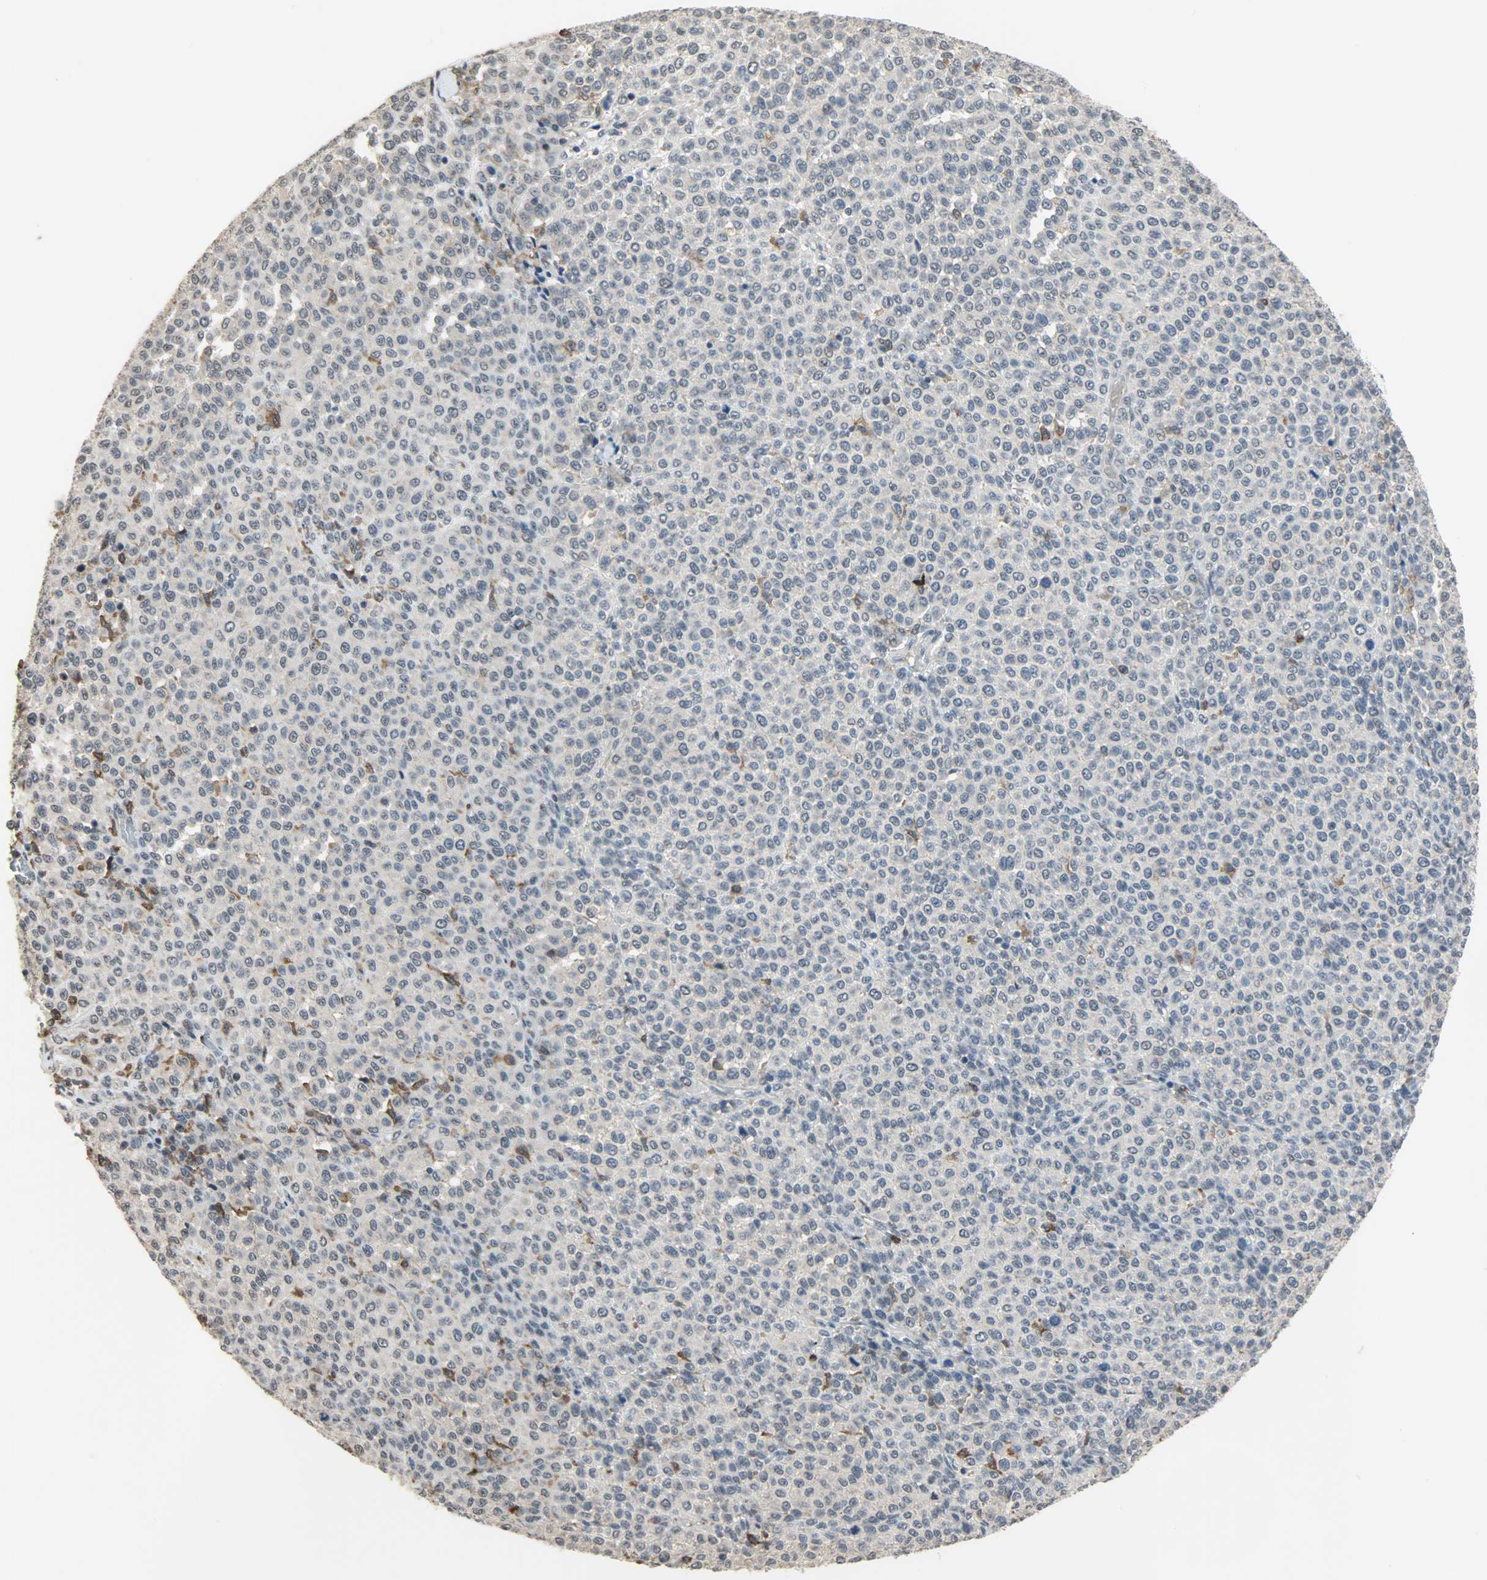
{"staining": {"intensity": "negative", "quantity": "none", "location": "none"}, "tissue": "melanoma", "cell_type": "Tumor cells", "image_type": "cancer", "snomed": [{"axis": "morphology", "description": "Malignant melanoma, Metastatic site"}, {"axis": "topography", "description": "Pancreas"}], "caption": "Immunohistochemistry (IHC) of human malignant melanoma (metastatic site) reveals no positivity in tumor cells.", "gene": "SKAP2", "patient": {"sex": "female", "age": 30}}